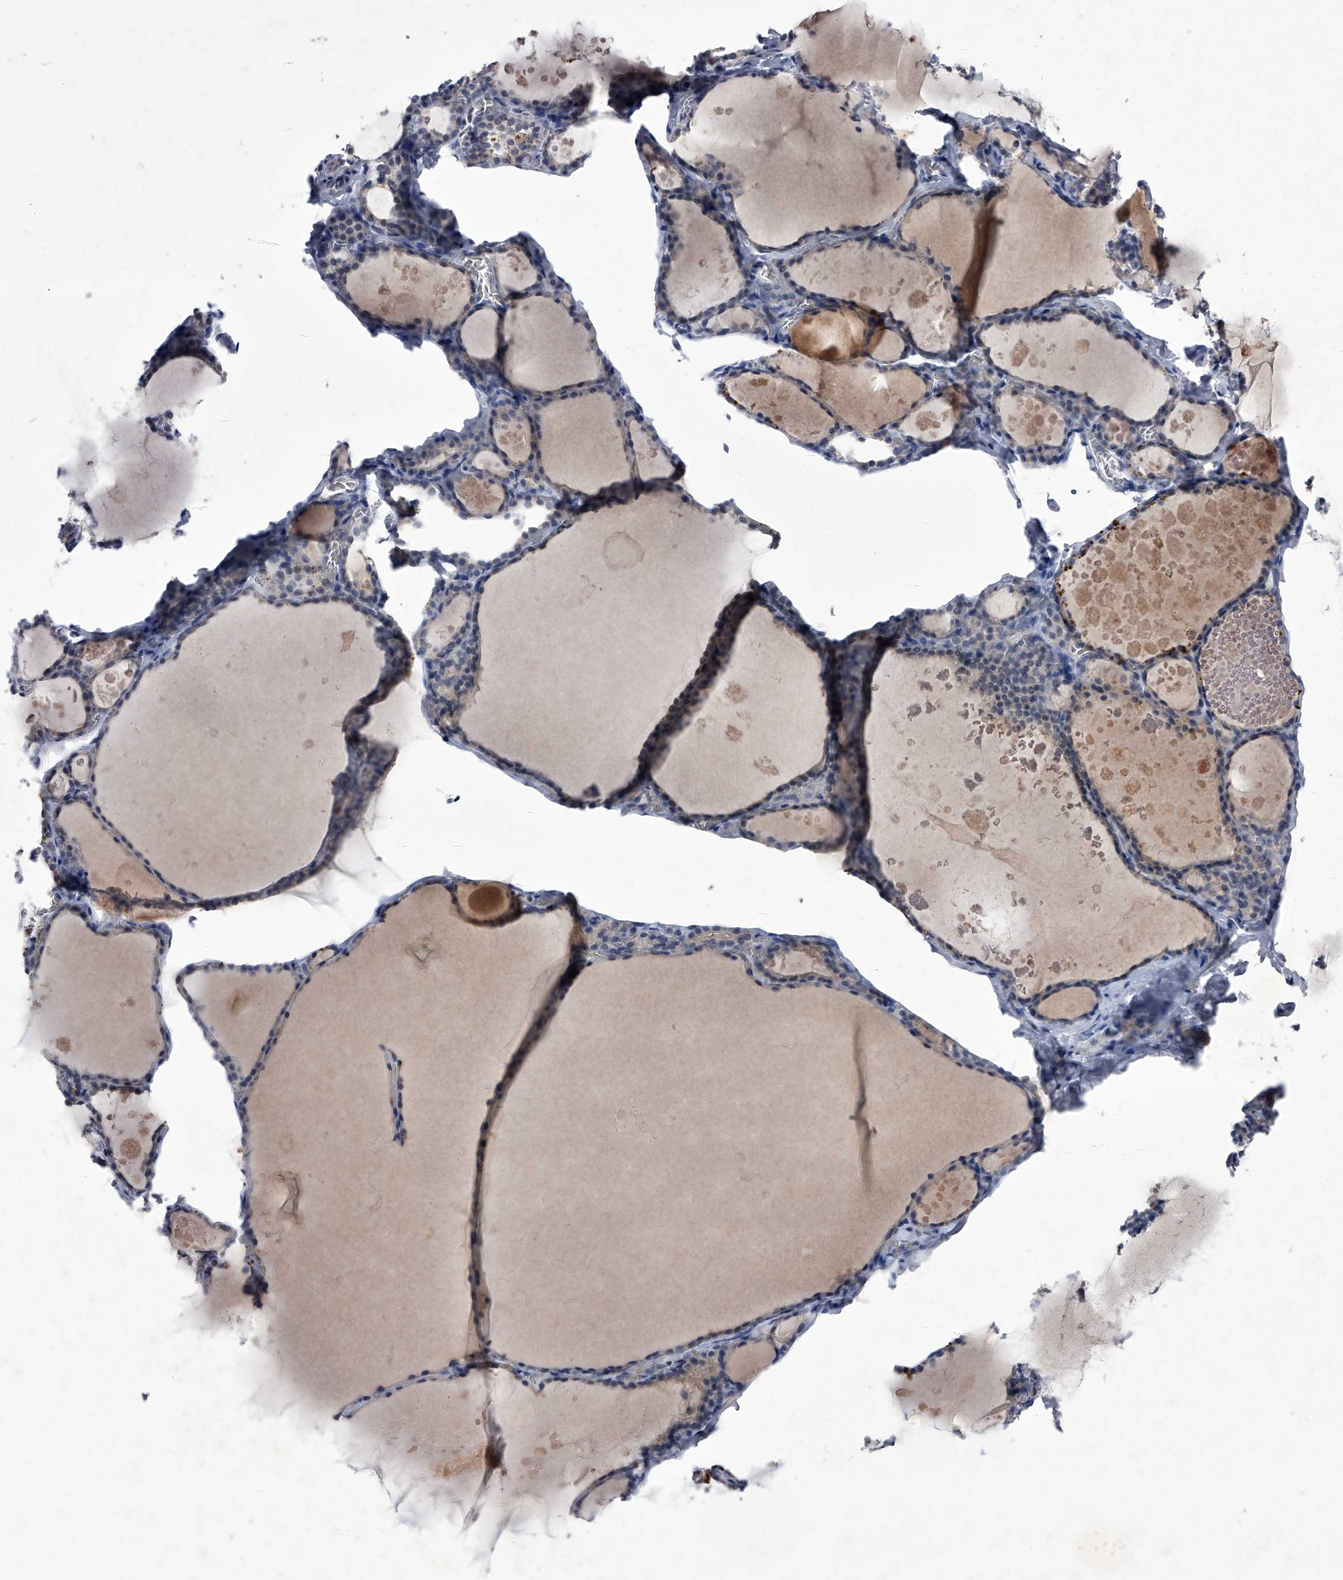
{"staining": {"intensity": "moderate", "quantity": "<25%", "location": "cytoplasmic/membranous"}, "tissue": "thyroid gland", "cell_type": "Glandular cells", "image_type": "normal", "snomed": [{"axis": "morphology", "description": "Normal tissue, NOS"}, {"axis": "topography", "description": "Thyroid gland"}], "caption": "Immunohistochemical staining of benign human thyroid gland exhibits <25% levels of moderate cytoplasmic/membranous protein expression in about <25% of glandular cells. (DAB IHC with brightfield microscopy, high magnification).", "gene": "CRISP2", "patient": {"sex": "male", "age": 56}}